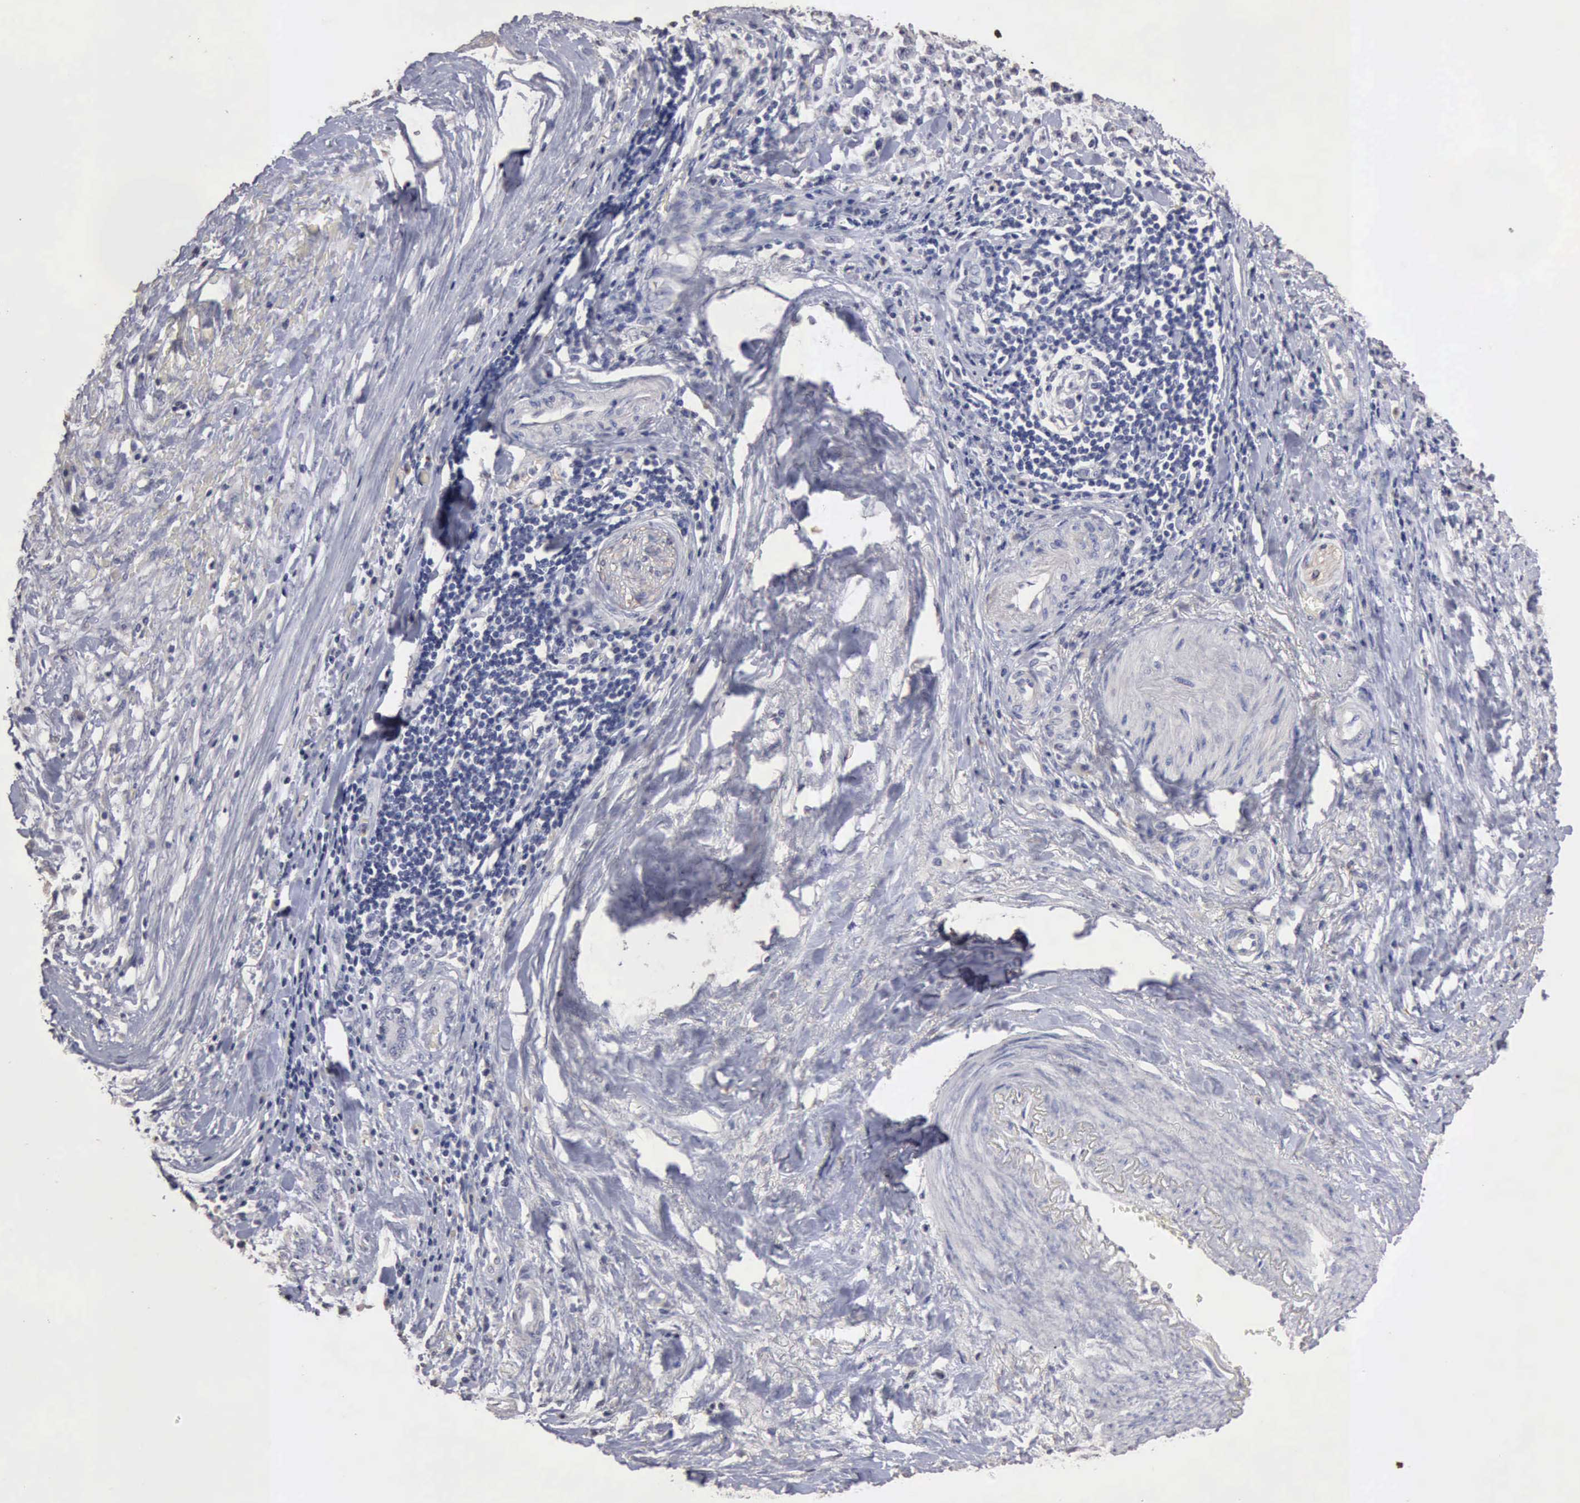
{"staining": {"intensity": "negative", "quantity": "none", "location": "none"}, "tissue": "stomach cancer", "cell_type": "Tumor cells", "image_type": "cancer", "snomed": [{"axis": "morphology", "description": "Adenocarcinoma, NOS"}, {"axis": "topography", "description": "Stomach, lower"}], "caption": "Stomach cancer was stained to show a protein in brown. There is no significant staining in tumor cells. Nuclei are stained in blue.", "gene": "KRT6B", "patient": {"sex": "male", "age": 88}}